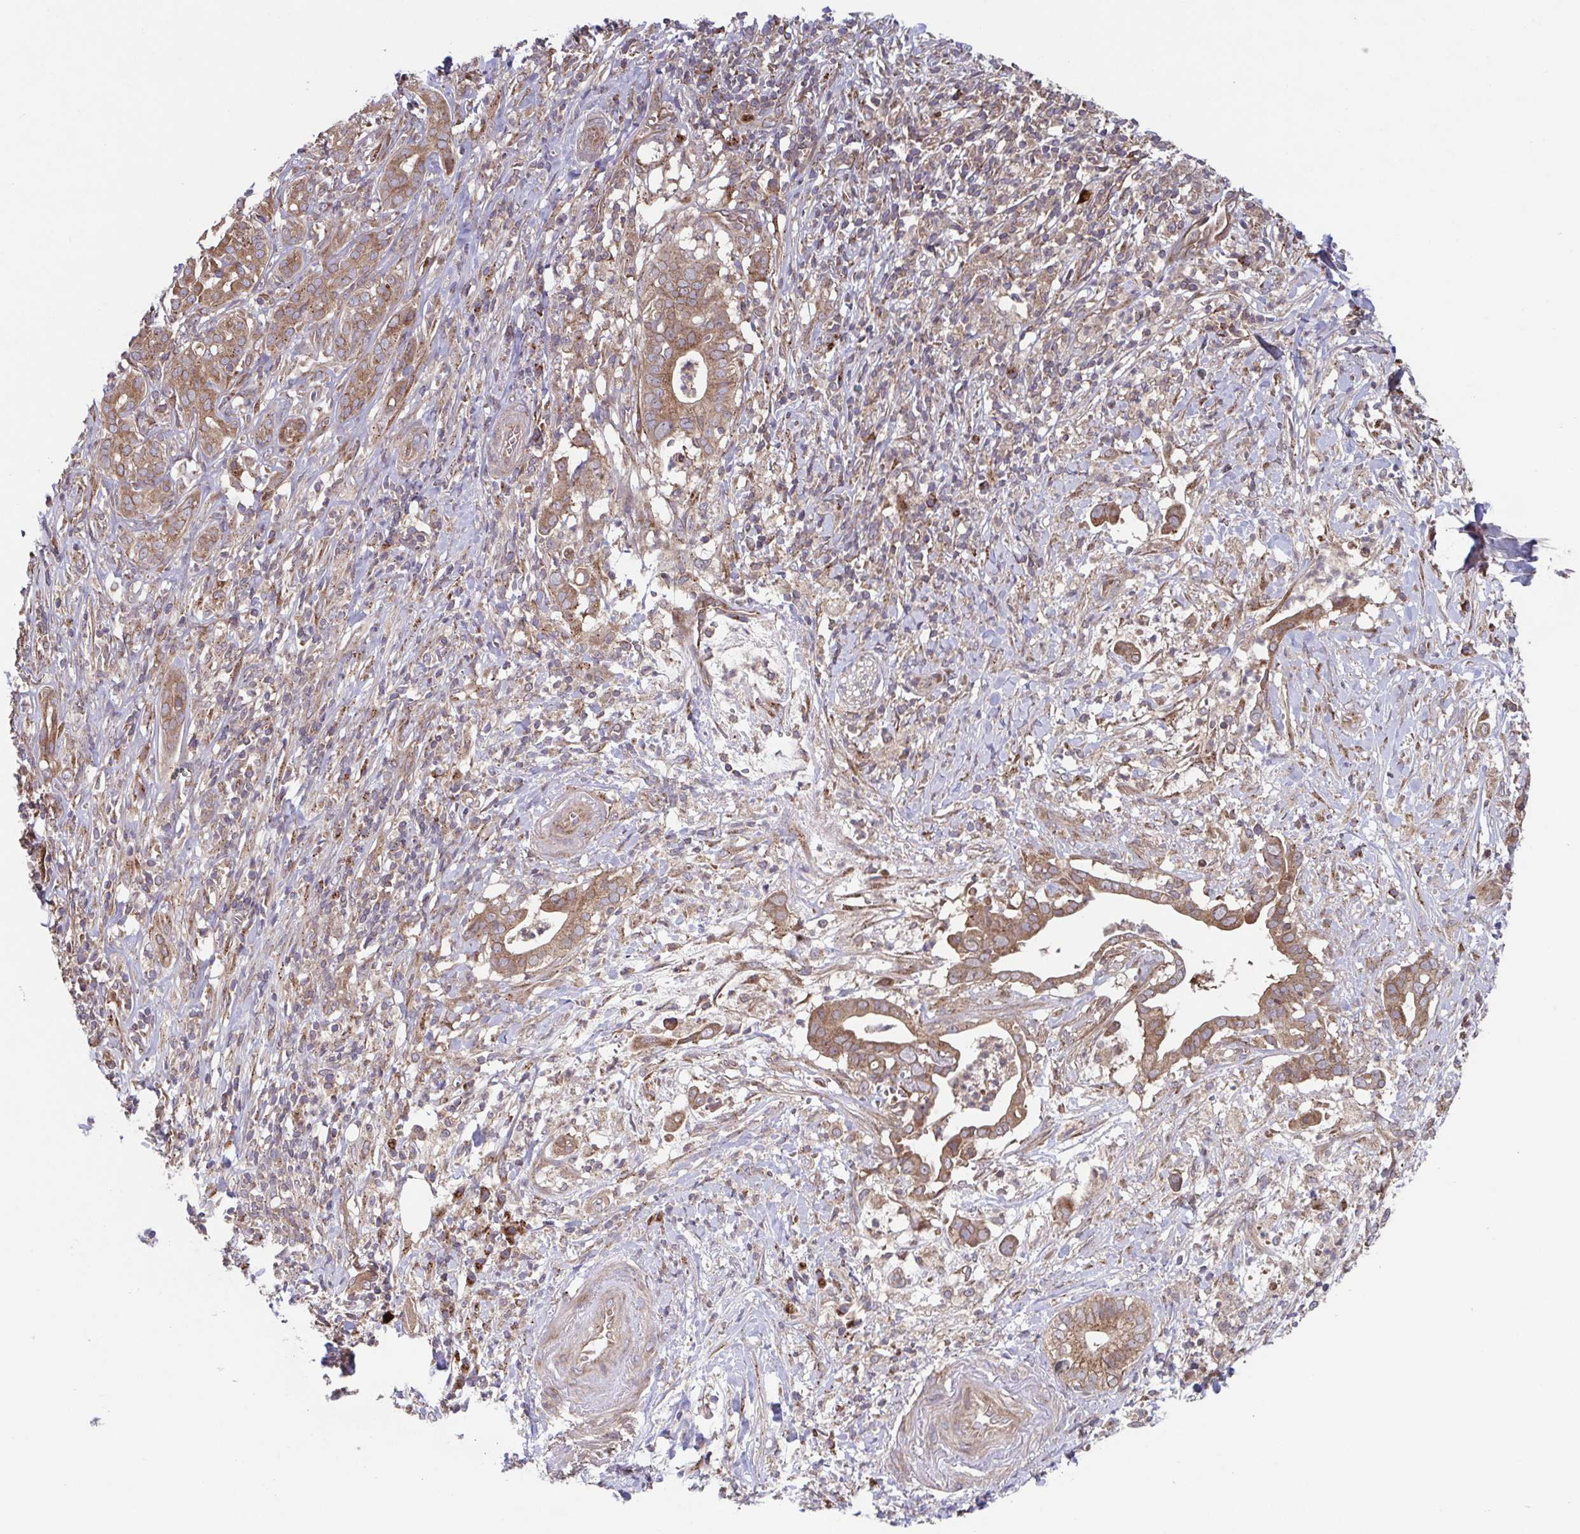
{"staining": {"intensity": "moderate", "quantity": ">75%", "location": "cytoplasmic/membranous"}, "tissue": "pancreatic cancer", "cell_type": "Tumor cells", "image_type": "cancer", "snomed": [{"axis": "morphology", "description": "Adenocarcinoma, NOS"}, {"axis": "topography", "description": "Pancreas"}], "caption": "DAB immunohistochemical staining of pancreatic cancer (adenocarcinoma) displays moderate cytoplasmic/membranous protein positivity in about >75% of tumor cells.", "gene": "COPB1", "patient": {"sex": "male", "age": 61}}